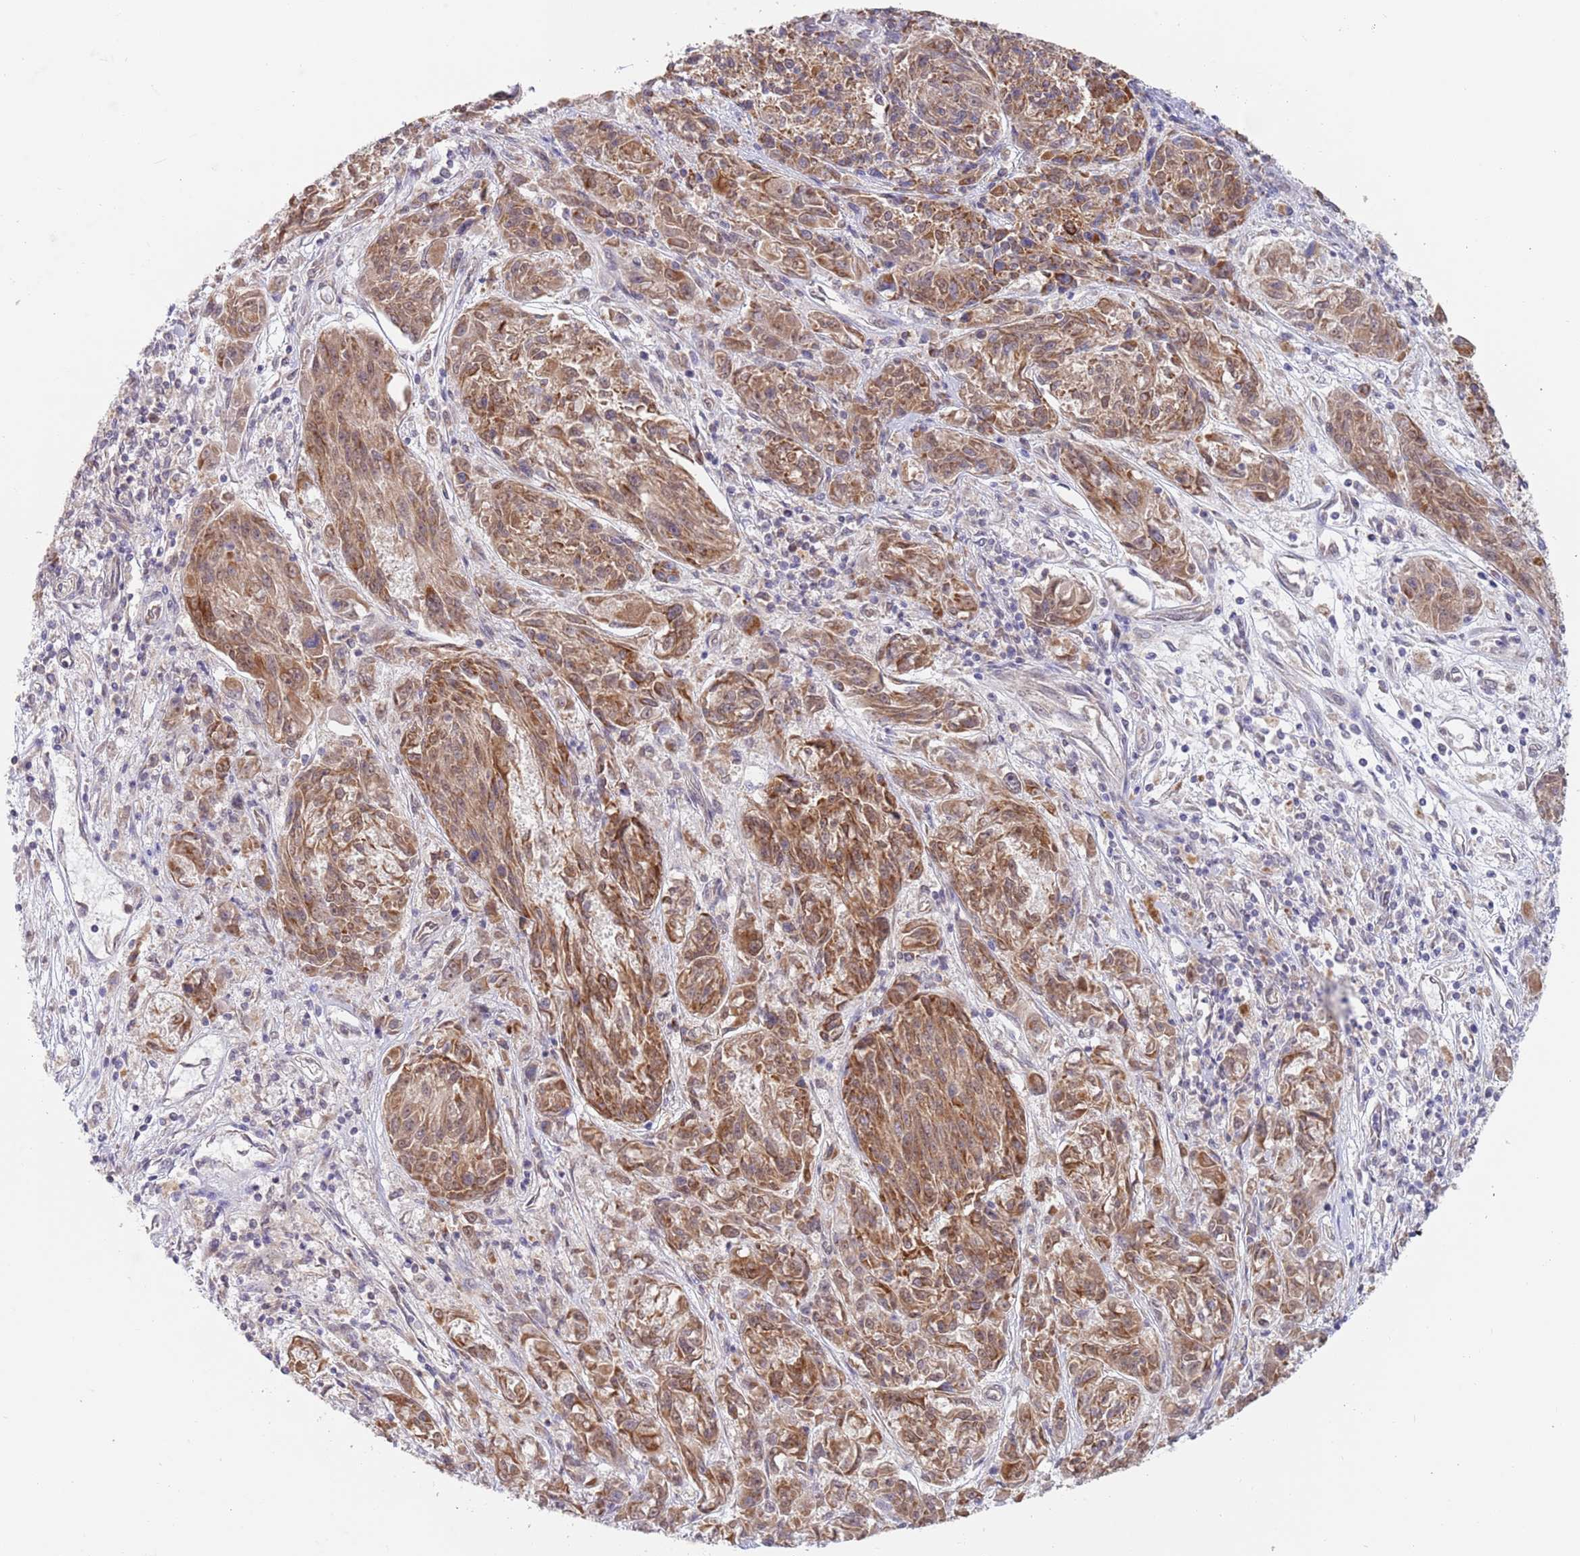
{"staining": {"intensity": "strong", "quantity": ">75%", "location": "cytoplasmic/membranous"}, "tissue": "melanoma", "cell_type": "Tumor cells", "image_type": "cancer", "snomed": [{"axis": "morphology", "description": "Malignant melanoma, NOS"}, {"axis": "topography", "description": "Skin"}], "caption": "There is high levels of strong cytoplasmic/membranous positivity in tumor cells of malignant melanoma, as demonstrated by immunohistochemical staining (brown color).", "gene": "TIMM13", "patient": {"sex": "male", "age": 53}}